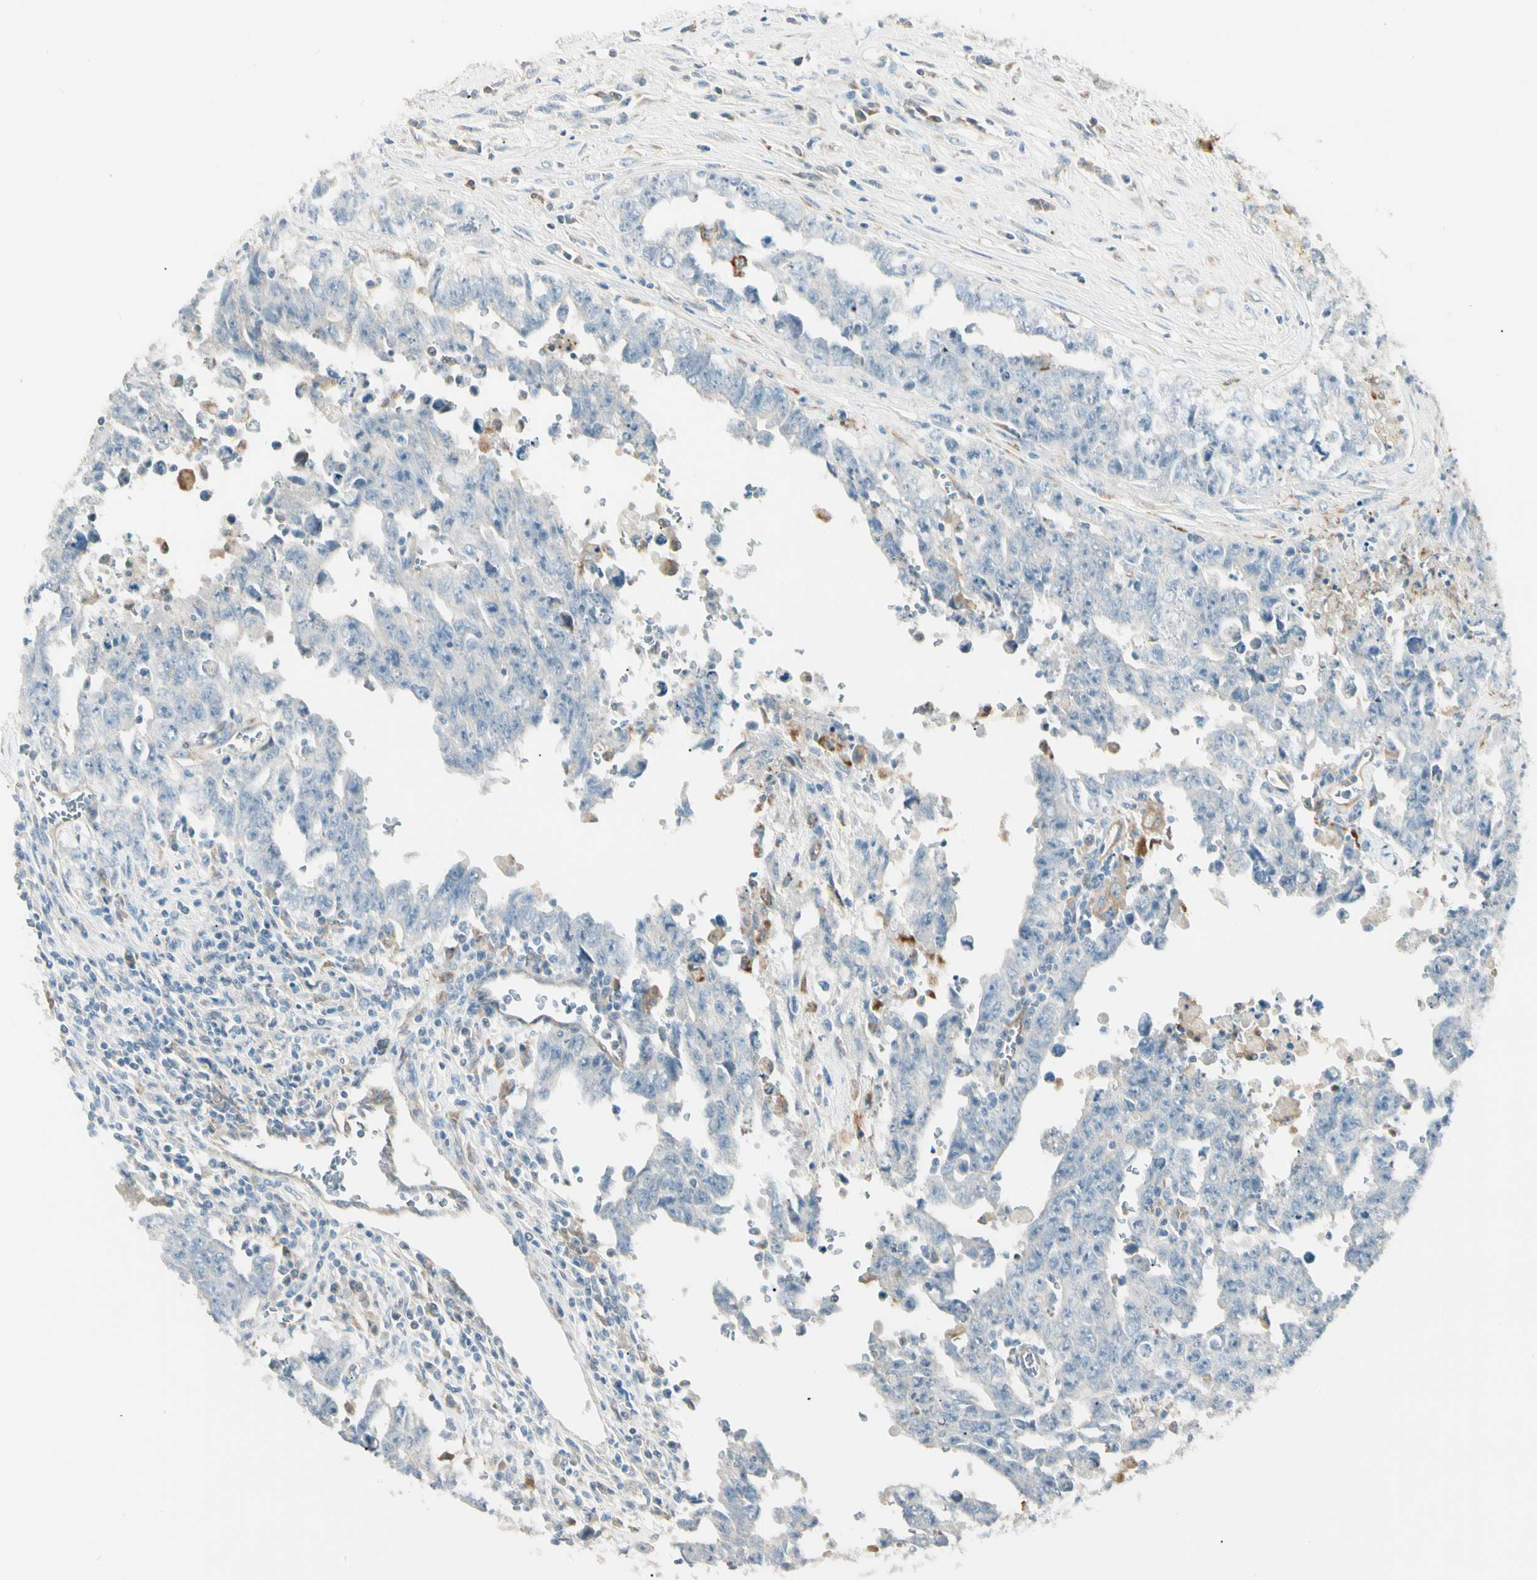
{"staining": {"intensity": "negative", "quantity": "none", "location": "none"}, "tissue": "testis cancer", "cell_type": "Tumor cells", "image_type": "cancer", "snomed": [{"axis": "morphology", "description": "Carcinoma, Embryonal, NOS"}, {"axis": "topography", "description": "Testis"}], "caption": "DAB immunohistochemical staining of embryonal carcinoma (testis) reveals no significant expression in tumor cells. (Stains: DAB immunohistochemistry with hematoxylin counter stain, Microscopy: brightfield microscopy at high magnification).", "gene": "LPCAT2", "patient": {"sex": "male", "age": 28}}